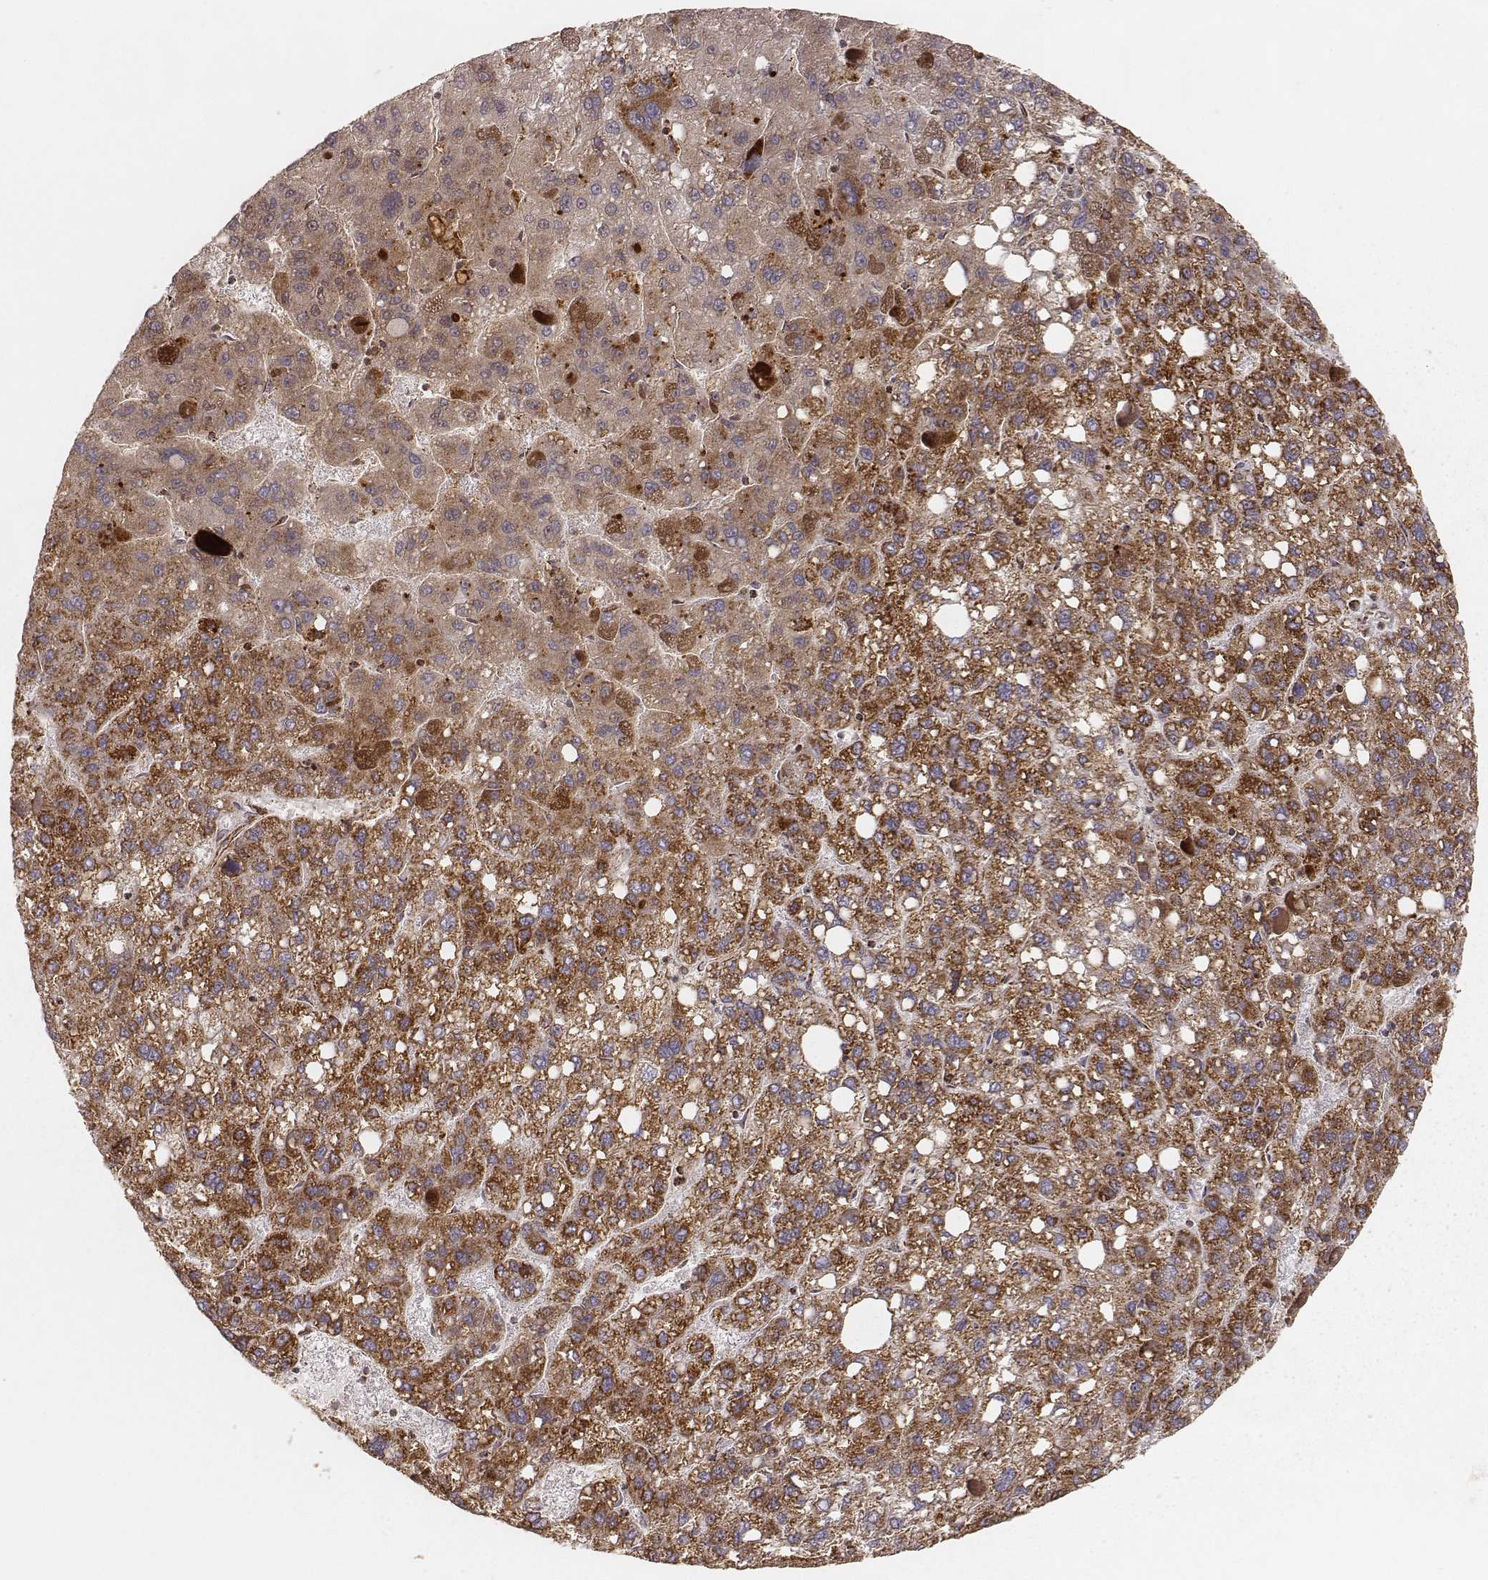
{"staining": {"intensity": "strong", "quantity": ">75%", "location": "cytoplasmic/membranous"}, "tissue": "liver cancer", "cell_type": "Tumor cells", "image_type": "cancer", "snomed": [{"axis": "morphology", "description": "Carcinoma, Hepatocellular, NOS"}, {"axis": "topography", "description": "Liver"}], "caption": "Immunohistochemical staining of human liver cancer (hepatocellular carcinoma) exhibits strong cytoplasmic/membranous protein staining in approximately >75% of tumor cells.", "gene": "CS", "patient": {"sex": "female", "age": 82}}